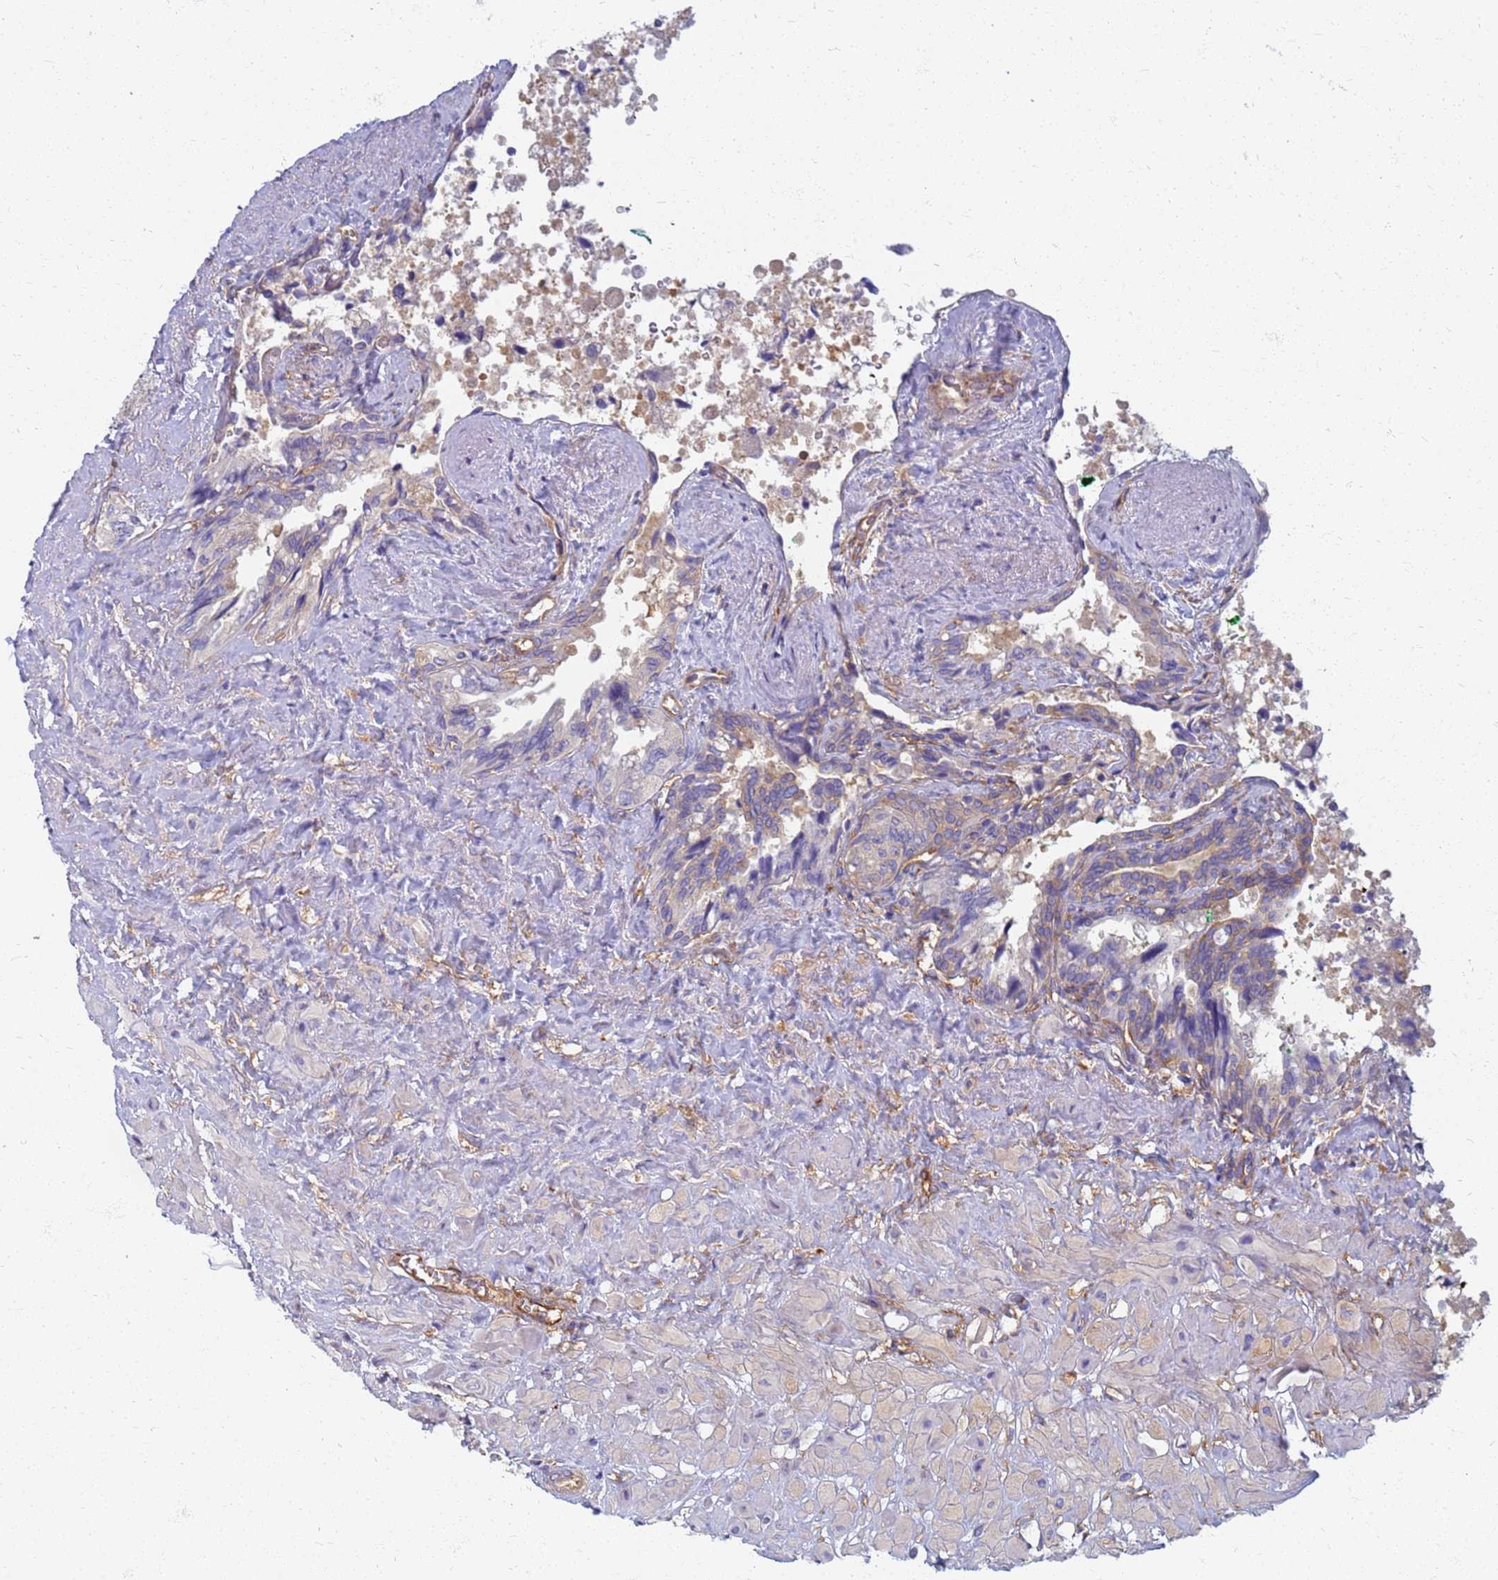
{"staining": {"intensity": "weak", "quantity": "25%-75%", "location": "cytoplasmic/membranous"}, "tissue": "seminal vesicle", "cell_type": "Glandular cells", "image_type": "normal", "snomed": [{"axis": "morphology", "description": "Normal tissue, NOS"}, {"axis": "topography", "description": "Seminal veicle"}, {"axis": "topography", "description": "Peripheral nerve tissue"}], "caption": "Immunohistochemical staining of normal seminal vesicle shows weak cytoplasmic/membranous protein expression in approximately 25%-75% of glandular cells. The staining is performed using DAB brown chromogen to label protein expression. The nuclei are counter-stained blue using hematoxylin.", "gene": "EEA1", "patient": {"sex": "male", "age": 60}}